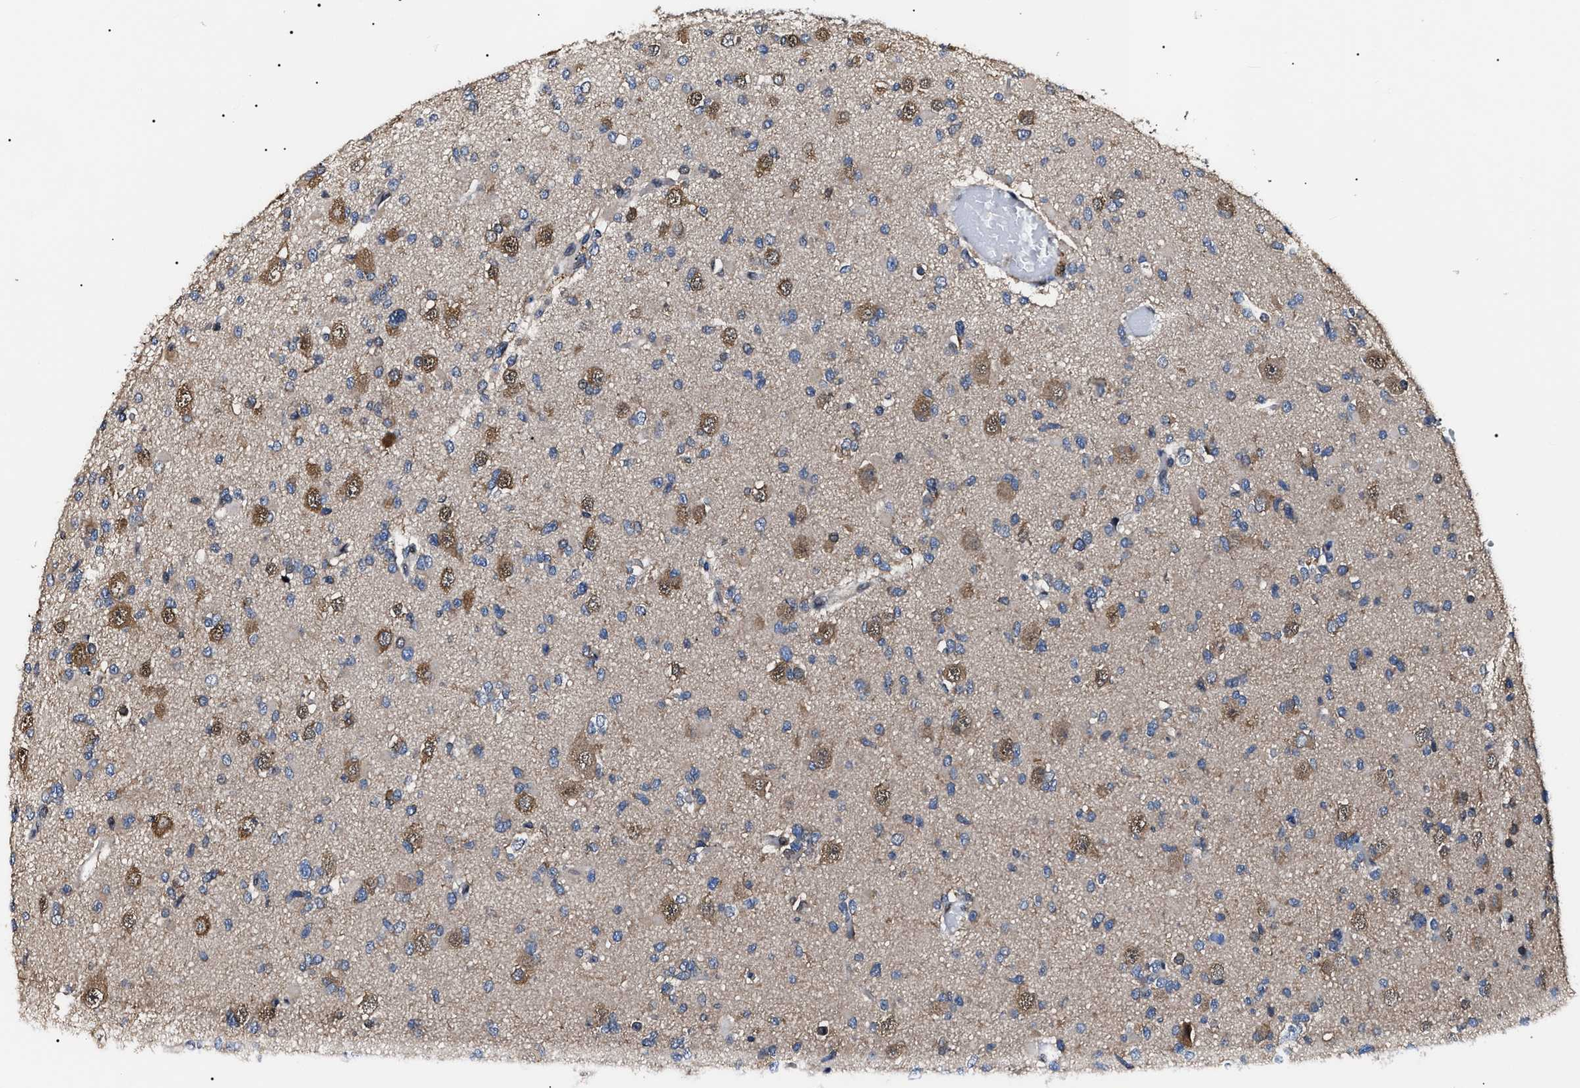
{"staining": {"intensity": "weak", "quantity": "<25%", "location": "cytoplasmic/membranous"}, "tissue": "glioma", "cell_type": "Tumor cells", "image_type": "cancer", "snomed": [{"axis": "morphology", "description": "Glioma, malignant, Low grade"}, {"axis": "topography", "description": "Brain"}], "caption": "High magnification brightfield microscopy of glioma stained with DAB (brown) and counterstained with hematoxylin (blue): tumor cells show no significant positivity.", "gene": "CCT8", "patient": {"sex": "female", "age": 22}}